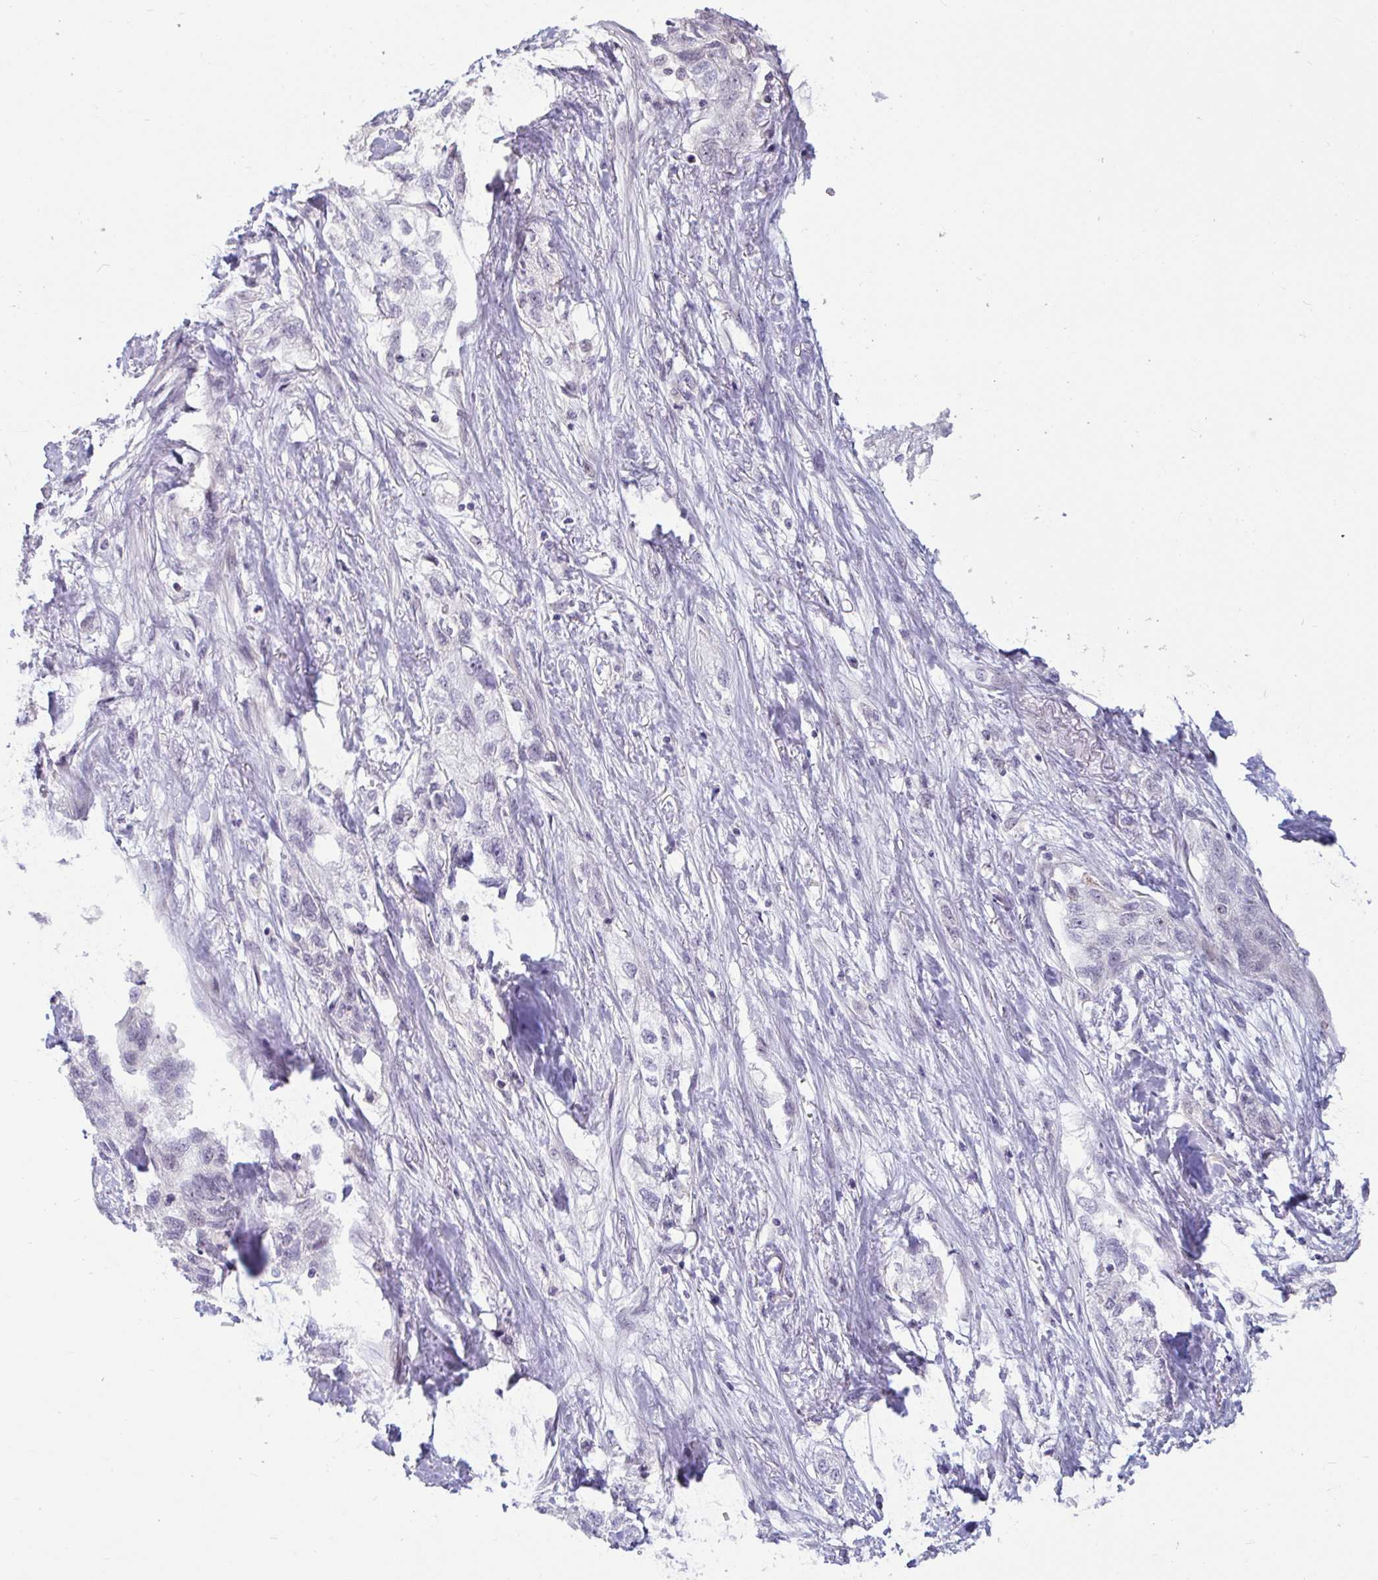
{"staining": {"intensity": "negative", "quantity": "none", "location": "none"}, "tissue": "skin cancer", "cell_type": "Tumor cells", "image_type": "cancer", "snomed": [{"axis": "morphology", "description": "Squamous cell carcinoma, NOS"}, {"axis": "topography", "description": "Skin"}, {"axis": "topography", "description": "Vulva"}], "caption": "Image shows no significant protein expression in tumor cells of skin squamous cell carcinoma.", "gene": "GSTM1", "patient": {"sex": "female", "age": 86}}